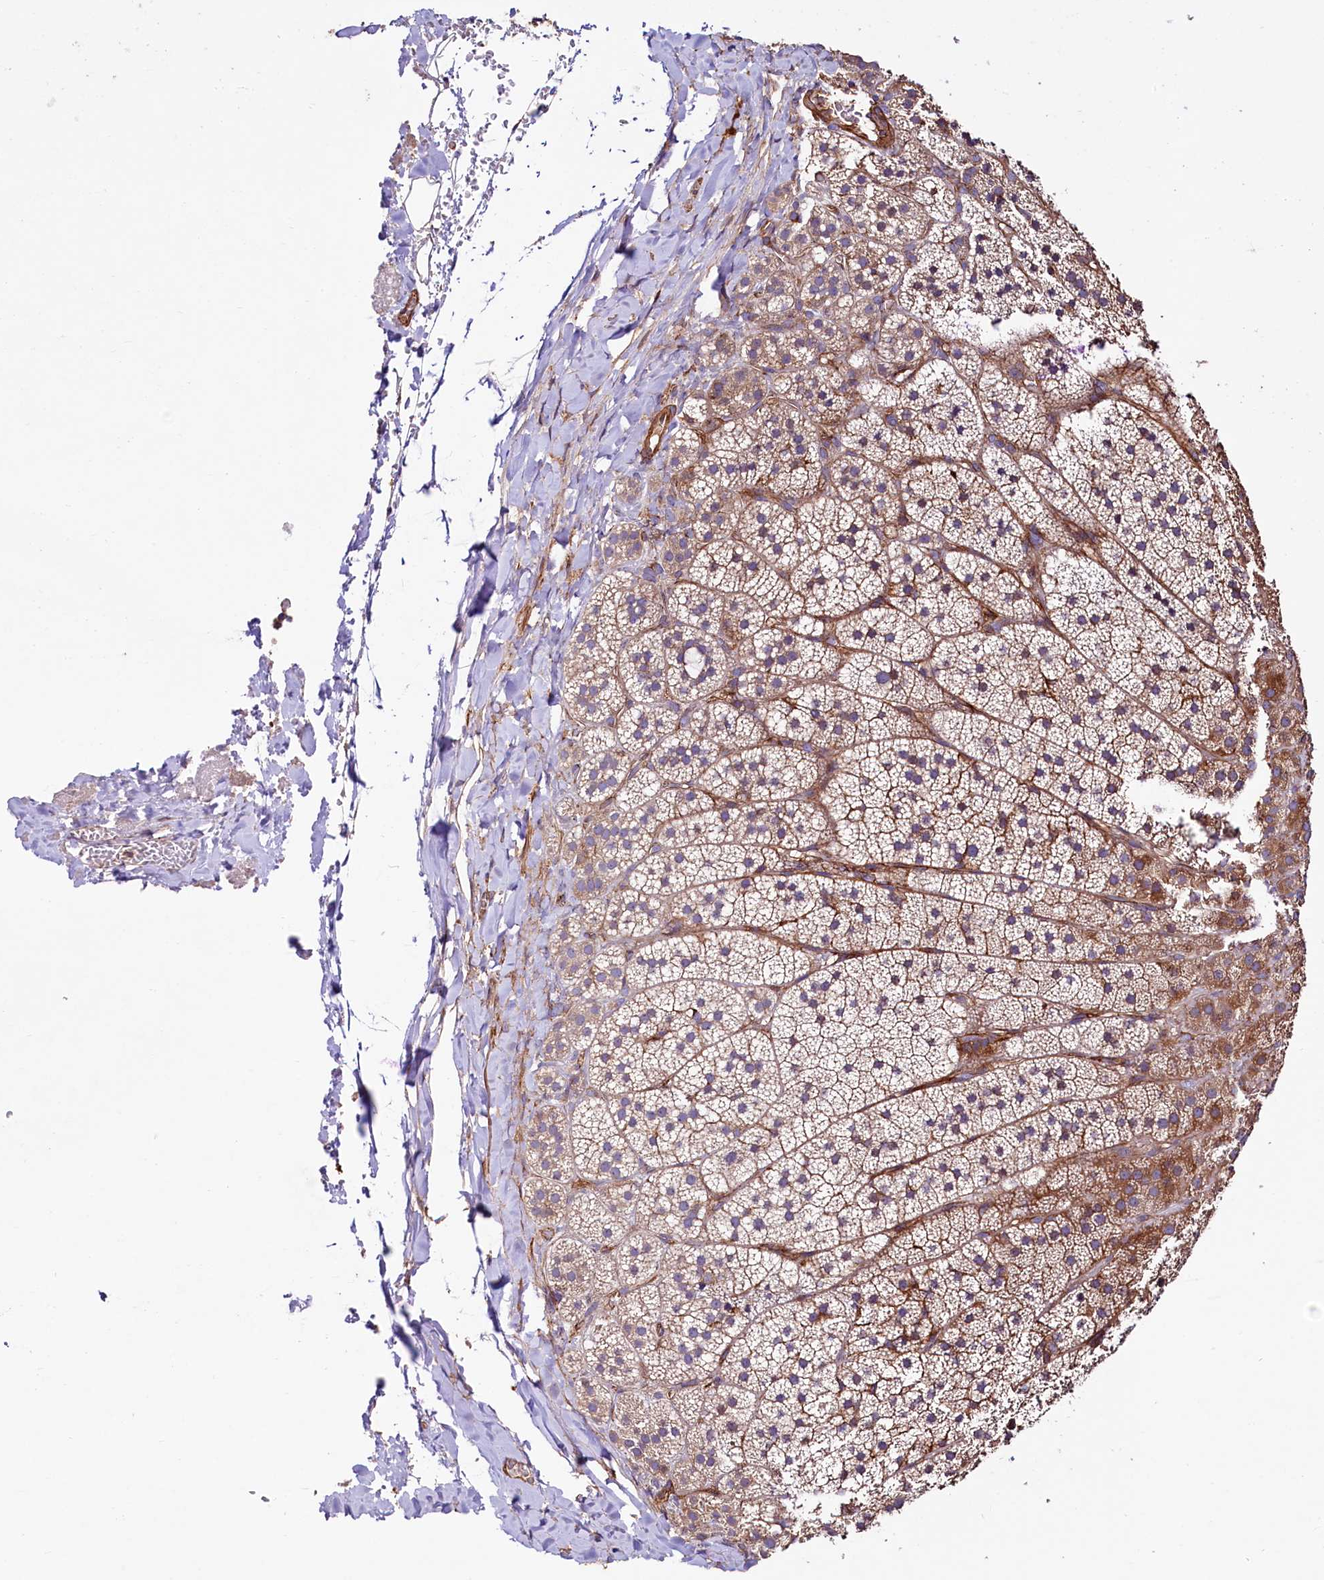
{"staining": {"intensity": "moderate", "quantity": "25%-75%", "location": "cytoplasmic/membranous"}, "tissue": "adrenal gland", "cell_type": "Glandular cells", "image_type": "normal", "snomed": [{"axis": "morphology", "description": "Normal tissue, NOS"}, {"axis": "topography", "description": "Adrenal gland"}], "caption": "About 25%-75% of glandular cells in normal human adrenal gland demonstrate moderate cytoplasmic/membranous protein positivity as visualized by brown immunohistochemical staining.", "gene": "KLHDC4", "patient": {"sex": "female", "age": 44}}